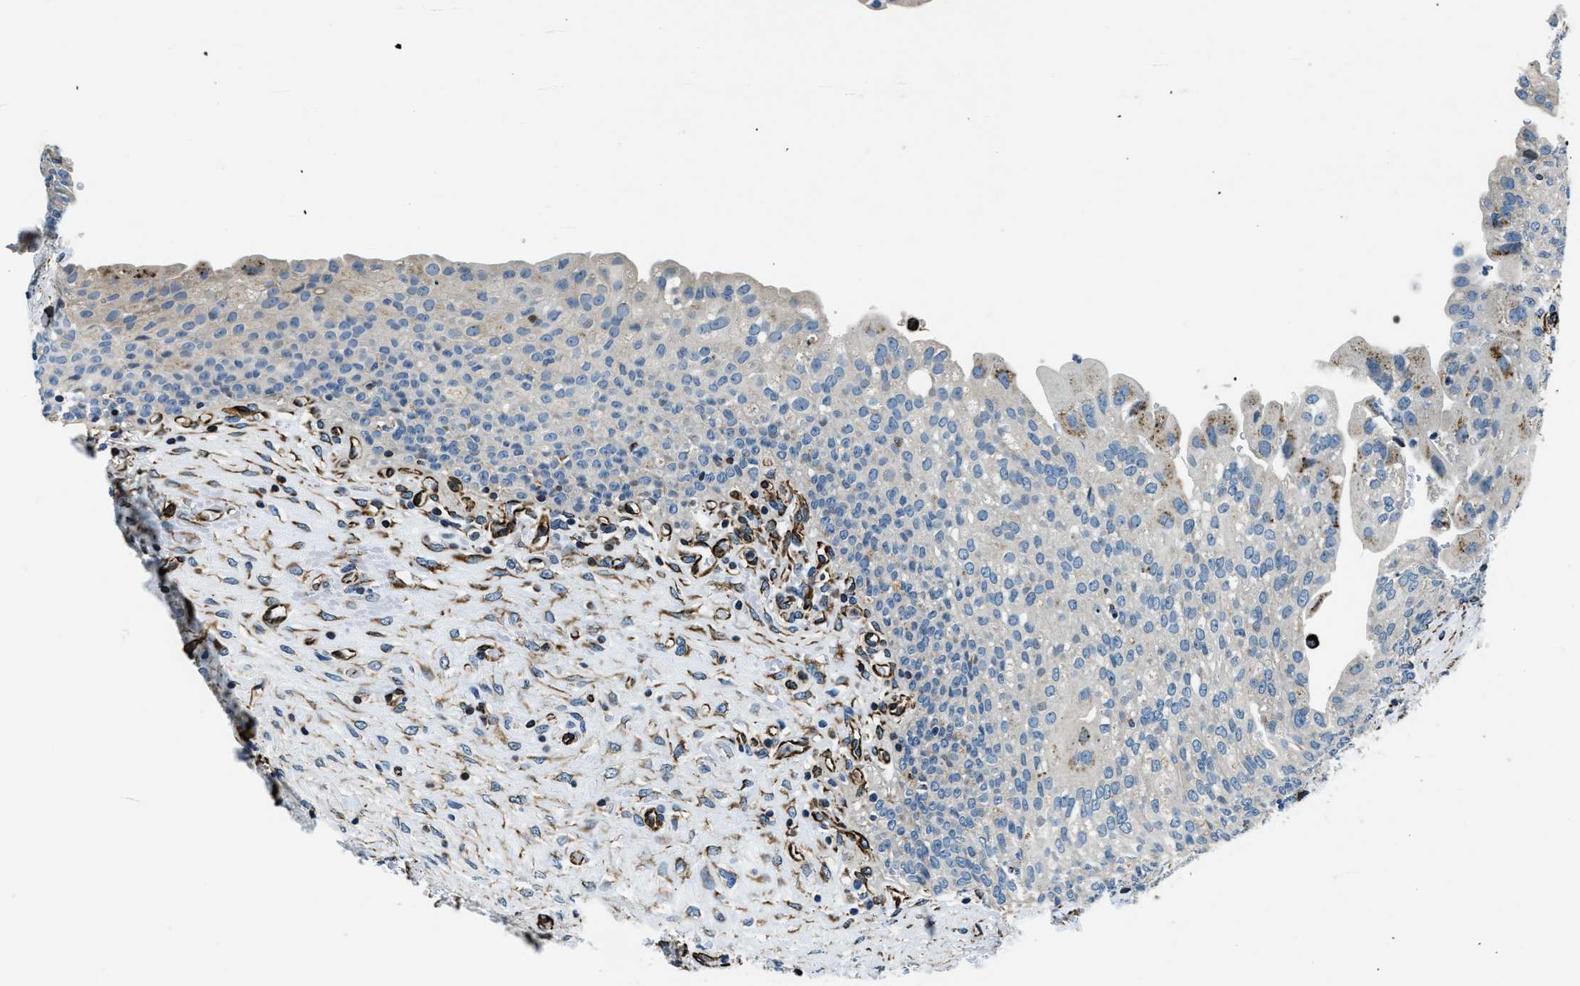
{"staining": {"intensity": "negative", "quantity": "none", "location": "none"}, "tissue": "urinary bladder", "cell_type": "Urothelial cells", "image_type": "normal", "snomed": [{"axis": "morphology", "description": "Urothelial carcinoma, High grade"}, {"axis": "topography", "description": "Urinary bladder"}], "caption": "Immunohistochemistry (IHC) histopathology image of unremarkable human urinary bladder stained for a protein (brown), which reveals no expression in urothelial cells.", "gene": "GNS", "patient": {"sex": "male", "age": 46}}